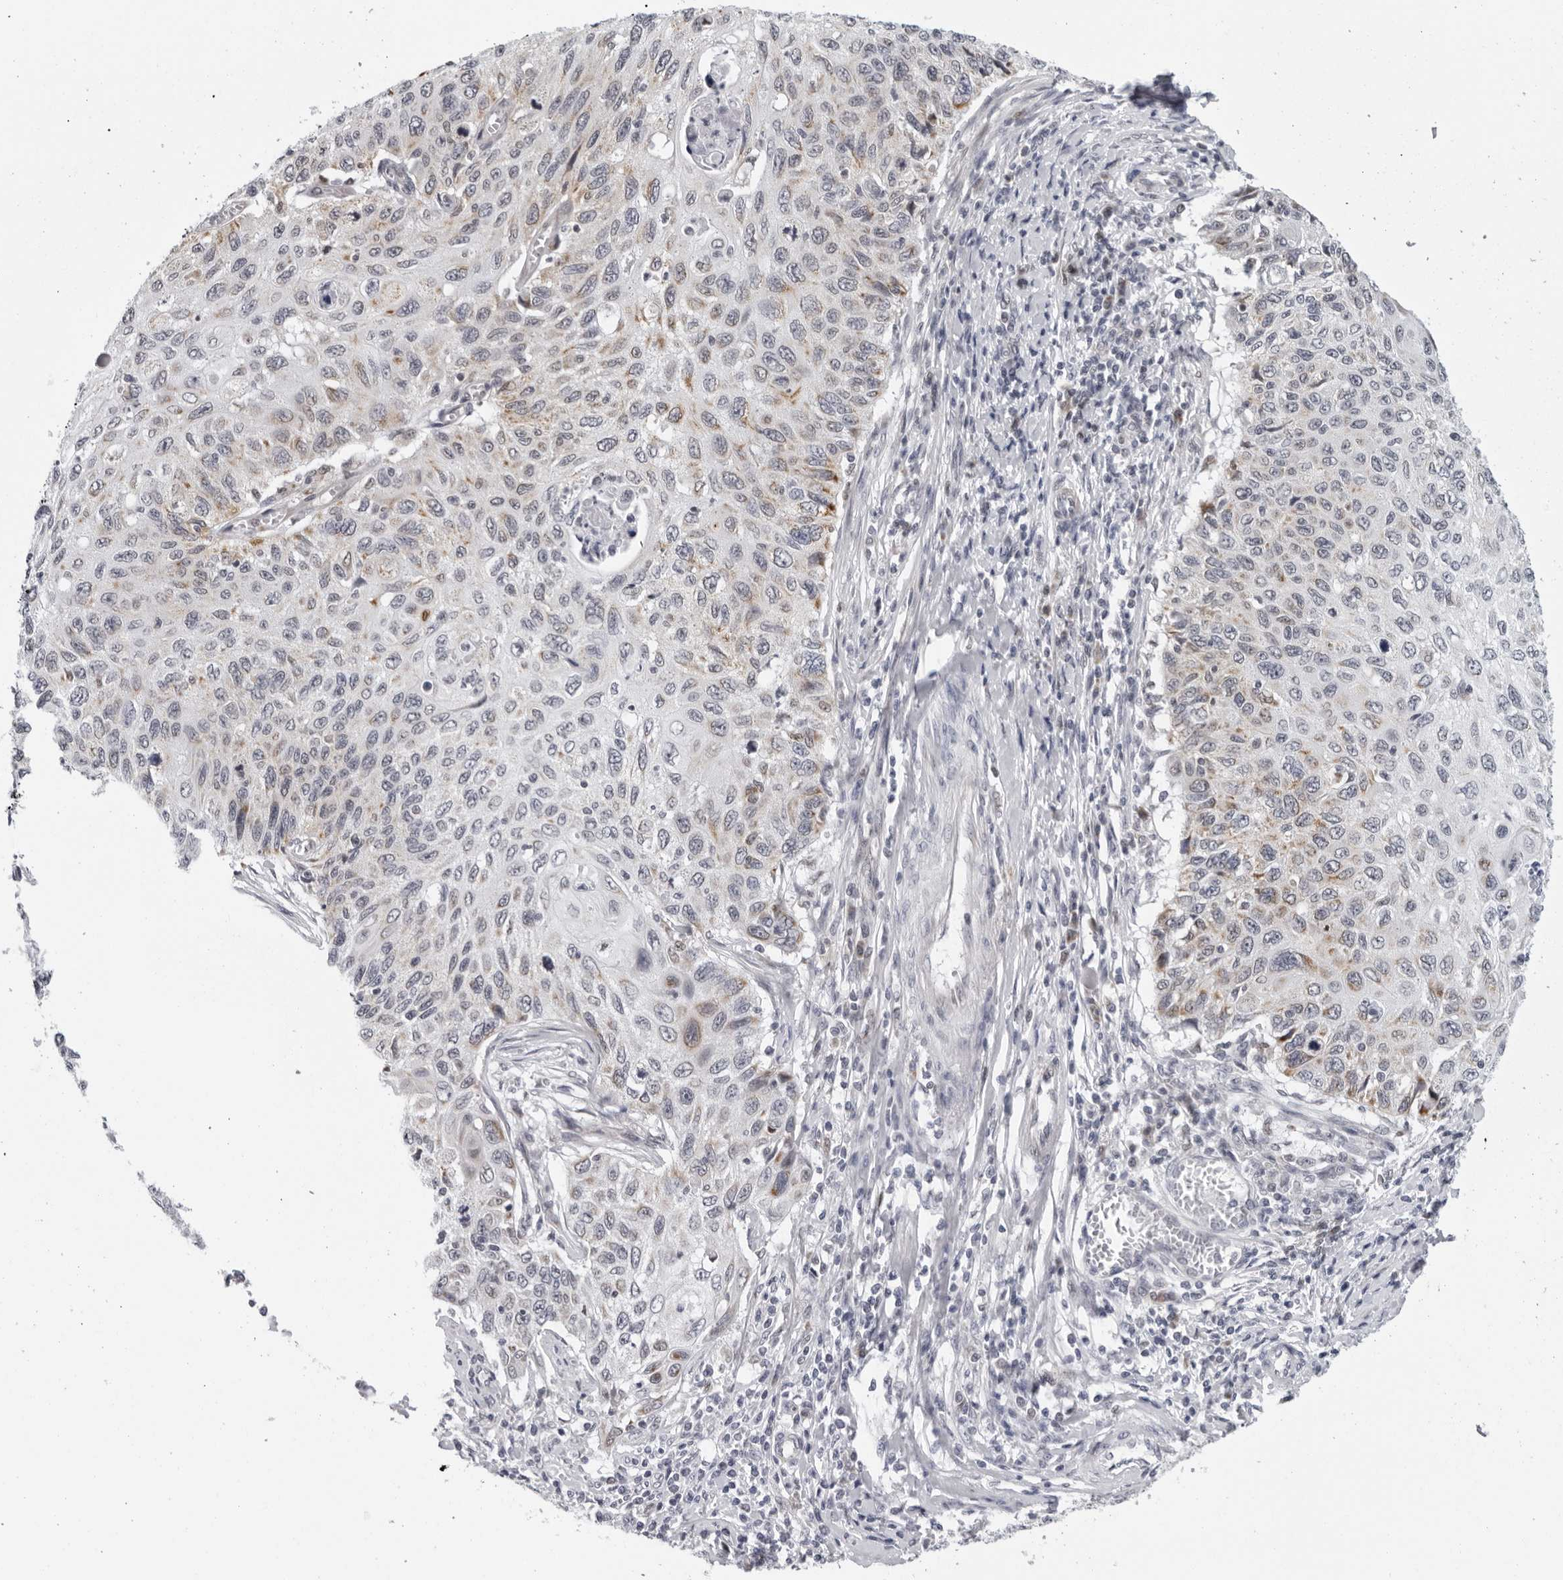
{"staining": {"intensity": "moderate", "quantity": "<25%", "location": "cytoplasmic/membranous"}, "tissue": "cervical cancer", "cell_type": "Tumor cells", "image_type": "cancer", "snomed": [{"axis": "morphology", "description": "Squamous cell carcinoma, NOS"}, {"axis": "topography", "description": "Cervix"}], "caption": "Protein analysis of squamous cell carcinoma (cervical) tissue demonstrates moderate cytoplasmic/membranous expression in approximately <25% of tumor cells. Using DAB (3,3'-diaminobenzidine) (brown) and hematoxylin (blue) stains, captured at high magnification using brightfield microscopy.", "gene": "CPT2", "patient": {"sex": "female", "age": 70}}